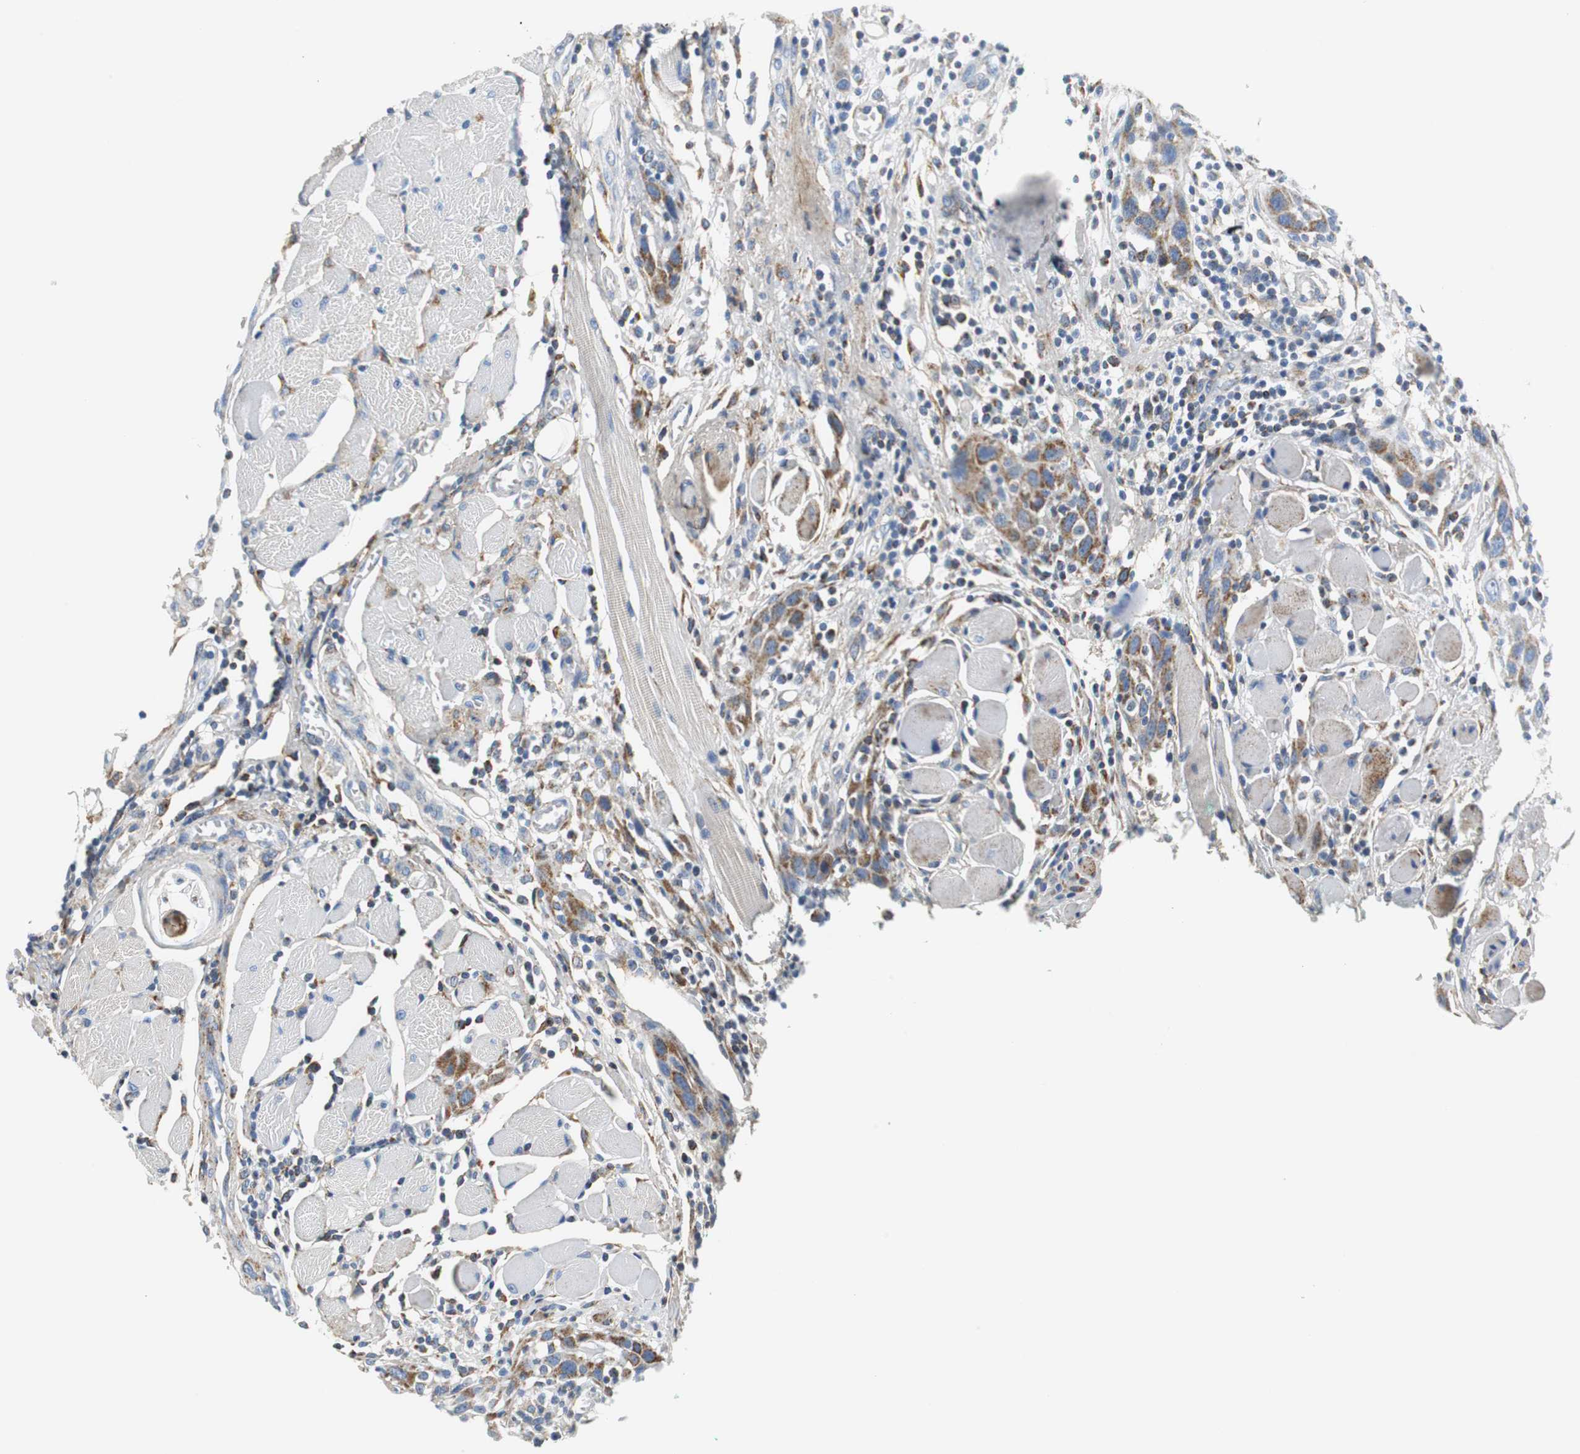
{"staining": {"intensity": "moderate", "quantity": ">75%", "location": "cytoplasmic/membranous"}, "tissue": "head and neck cancer", "cell_type": "Tumor cells", "image_type": "cancer", "snomed": [{"axis": "morphology", "description": "Squamous cell carcinoma, NOS"}, {"axis": "topography", "description": "Oral tissue"}, {"axis": "topography", "description": "Head-Neck"}], "caption": "Head and neck squamous cell carcinoma stained with DAB (3,3'-diaminobenzidine) IHC shows medium levels of moderate cytoplasmic/membranous staining in approximately >75% of tumor cells.", "gene": "C1QTNF7", "patient": {"sex": "female", "age": 50}}